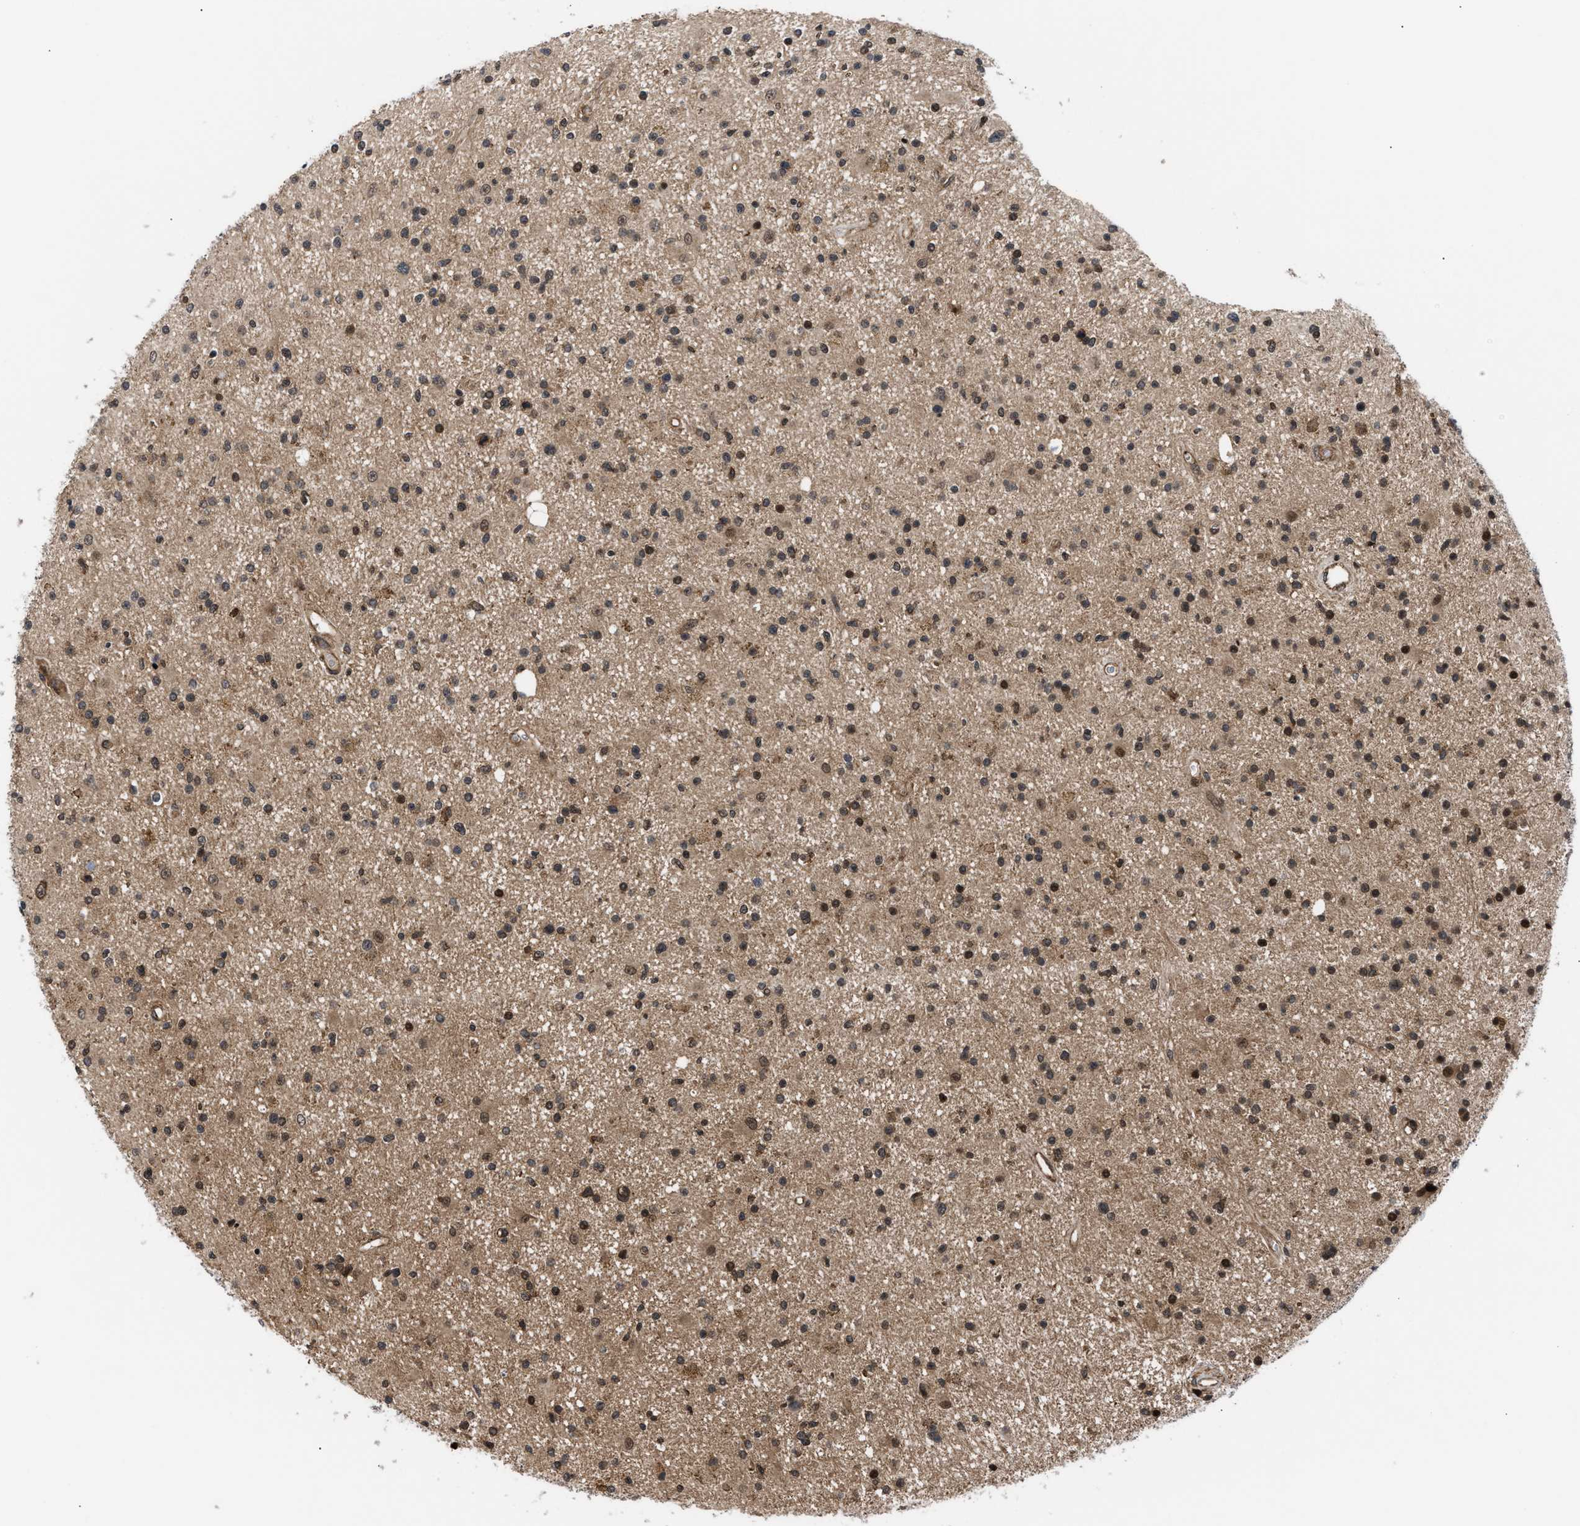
{"staining": {"intensity": "weak", "quantity": ">75%", "location": "nuclear"}, "tissue": "glioma", "cell_type": "Tumor cells", "image_type": "cancer", "snomed": [{"axis": "morphology", "description": "Glioma, malignant, High grade"}, {"axis": "topography", "description": "Brain"}], "caption": "Immunohistochemical staining of human malignant glioma (high-grade) demonstrates low levels of weak nuclear protein staining in approximately >75% of tumor cells.", "gene": "STAU2", "patient": {"sex": "male", "age": 33}}